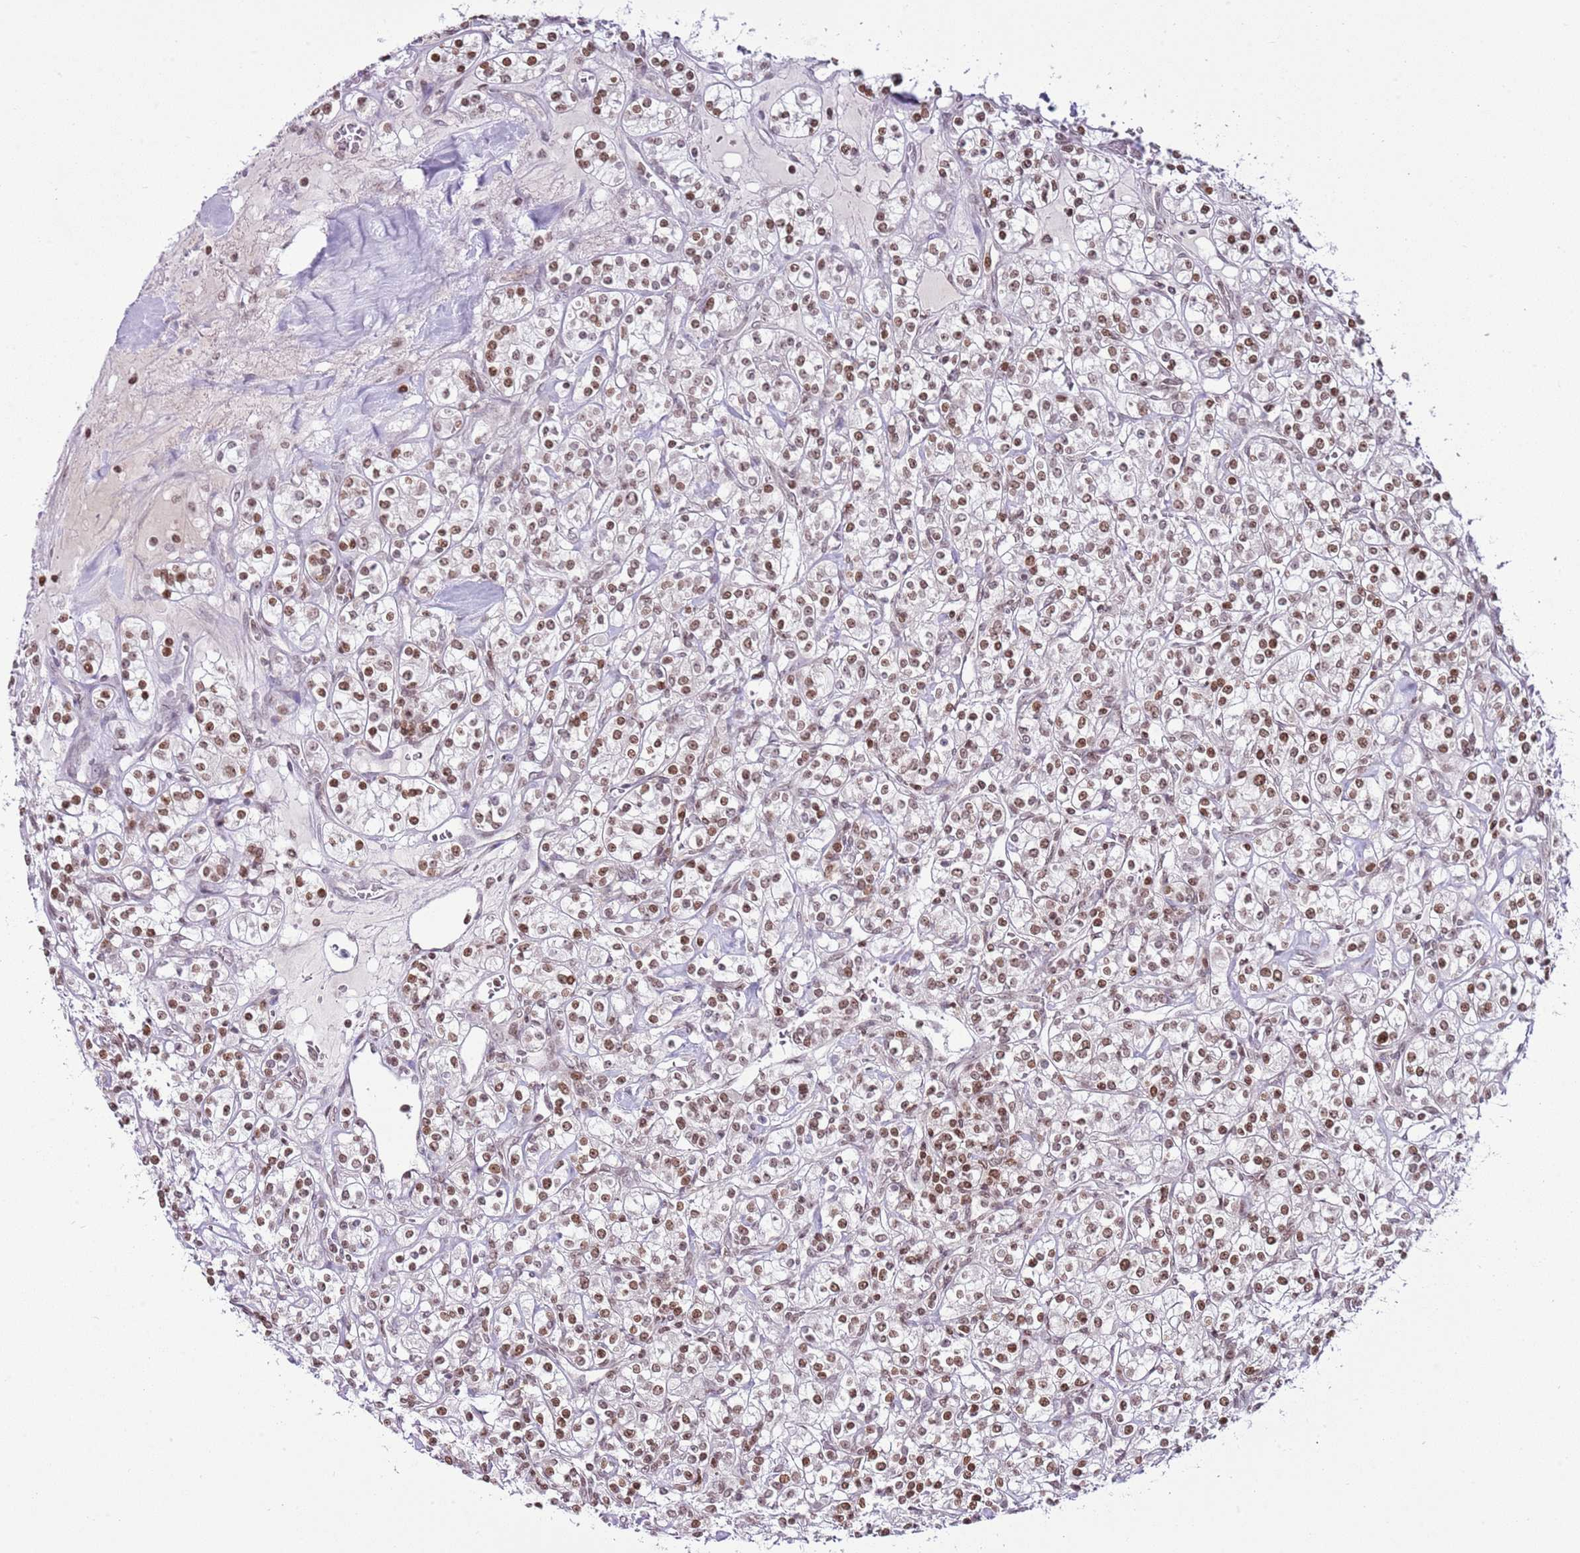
{"staining": {"intensity": "moderate", "quantity": ">75%", "location": "nuclear"}, "tissue": "renal cancer", "cell_type": "Tumor cells", "image_type": "cancer", "snomed": [{"axis": "morphology", "description": "Adenocarcinoma, NOS"}, {"axis": "topography", "description": "Kidney"}], "caption": "A histopathology image showing moderate nuclear positivity in approximately >75% of tumor cells in renal cancer, as visualized by brown immunohistochemical staining.", "gene": "SELENOH", "patient": {"sex": "male", "age": 77}}